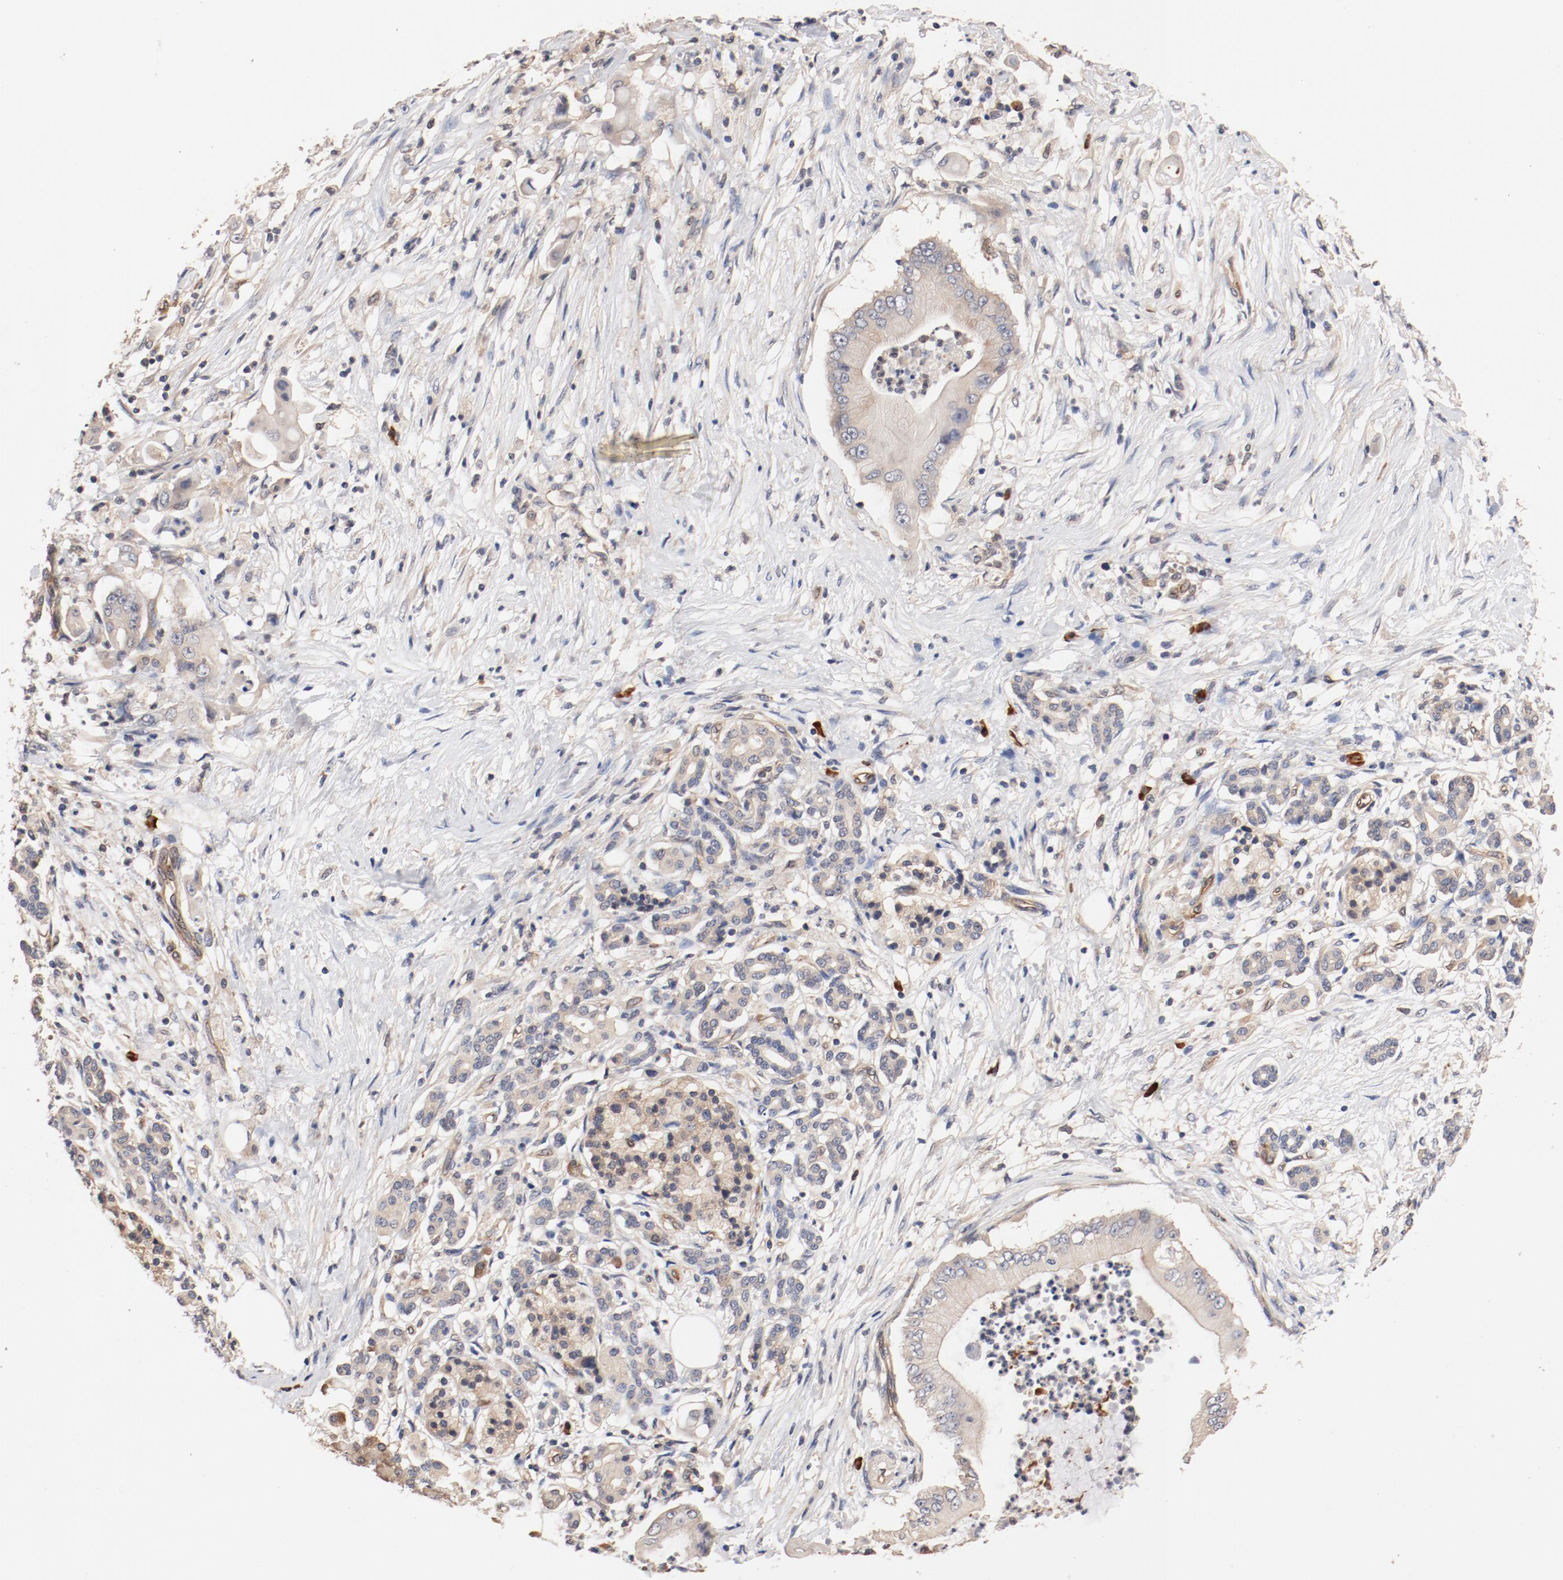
{"staining": {"intensity": "weak", "quantity": ">75%", "location": "cytoplasmic/membranous"}, "tissue": "pancreatic cancer", "cell_type": "Tumor cells", "image_type": "cancer", "snomed": [{"axis": "morphology", "description": "Adenocarcinoma, NOS"}, {"axis": "topography", "description": "Pancreas"}], "caption": "Human pancreatic cancer (adenocarcinoma) stained for a protein (brown) reveals weak cytoplasmic/membranous positive staining in about >75% of tumor cells.", "gene": "UBE2J1", "patient": {"sex": "male", "age": 62}}